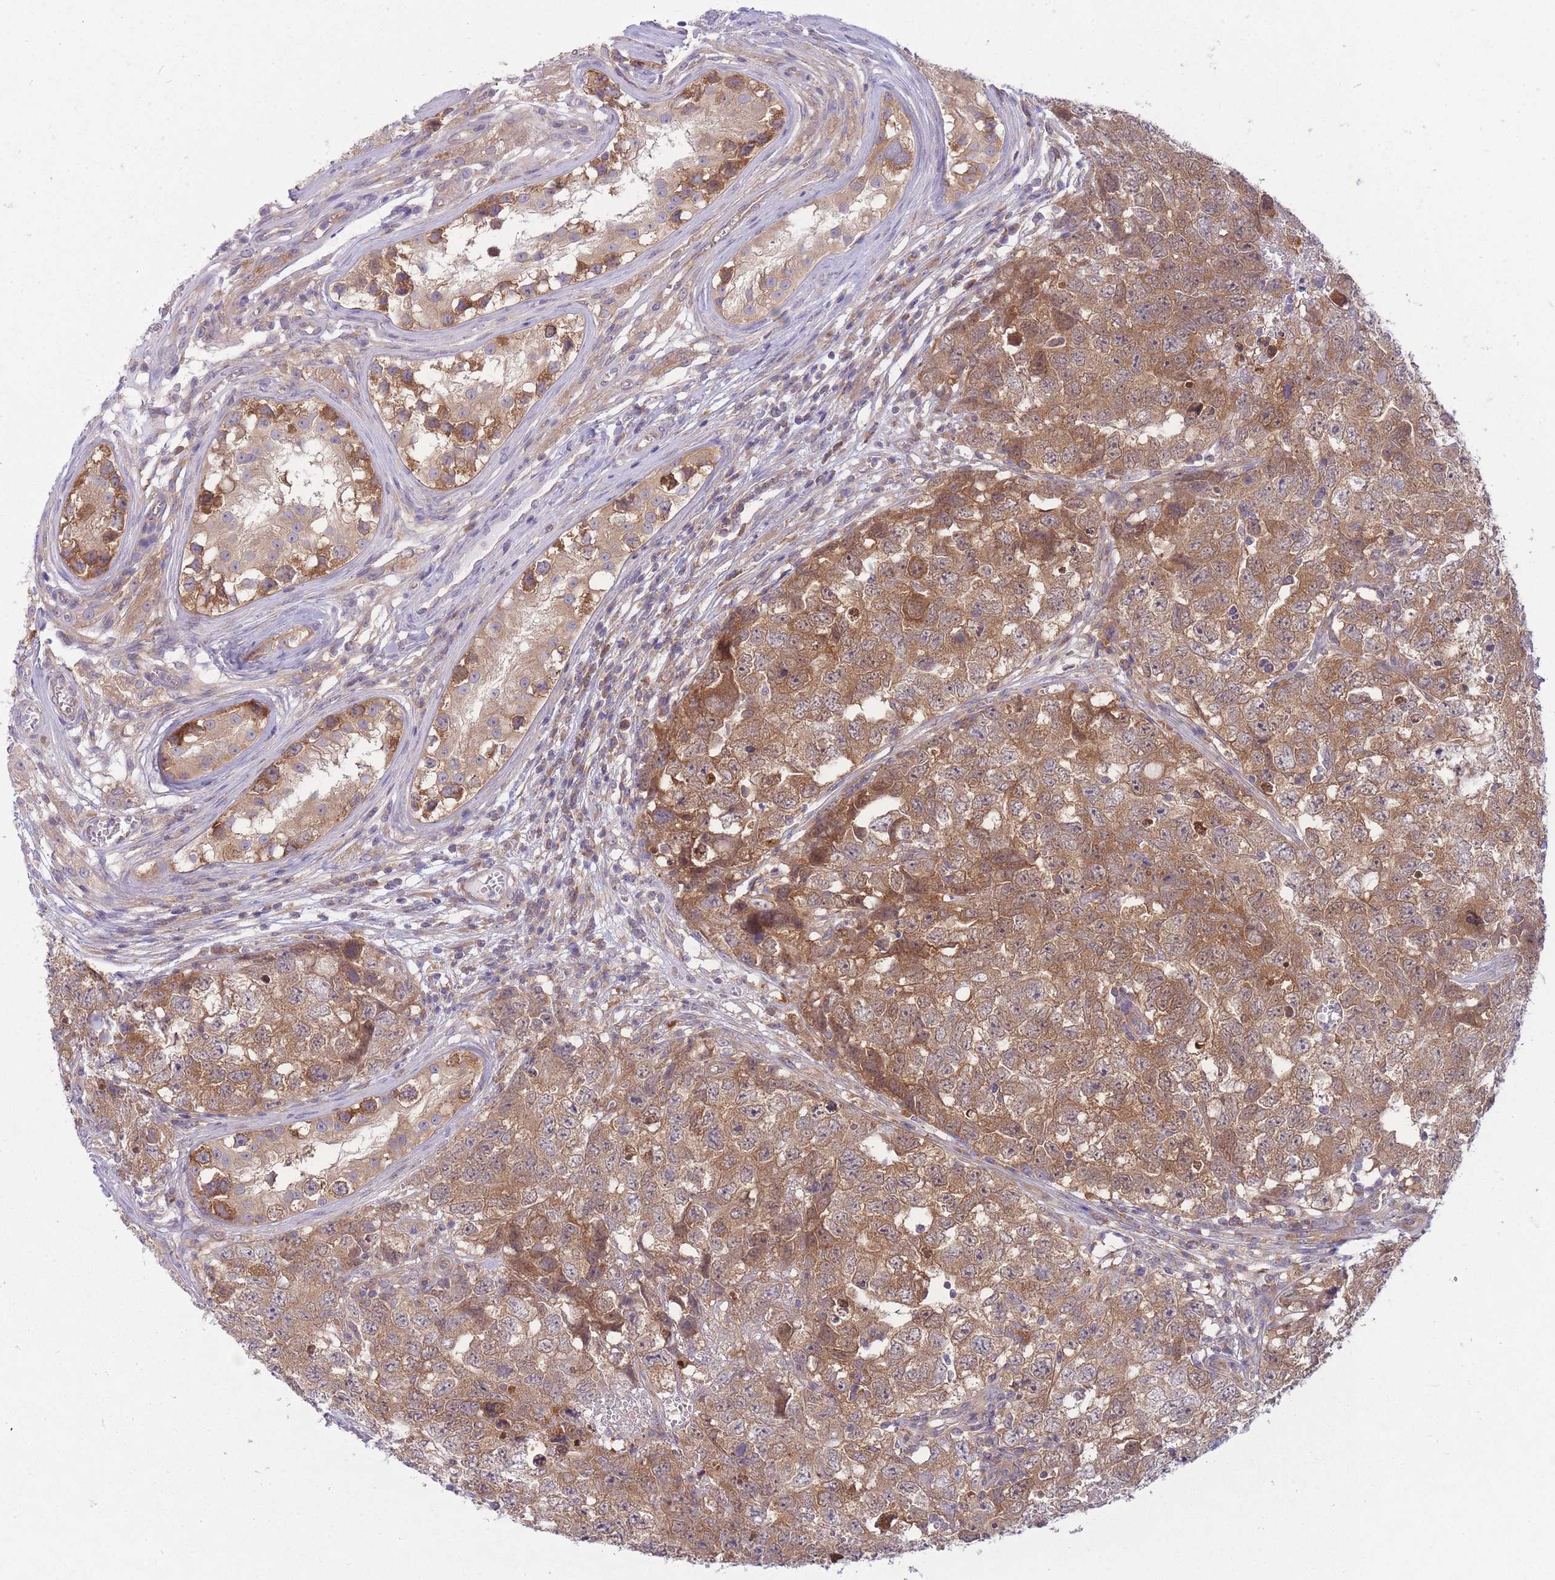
{"staining": {"intensity": "moderate", "quantity": ">75%", "location": "cytoplasmic/membranous"}, "tissue": "testis cancer", "cell_type": "Tumor cells", "image_type": "cancer", "snomed": [{"axis": "morphology", "description": "Carcinoma, Embryonal, NOS"}, {"axis": "topography", "description": "Testis"}], "caption": "Protein expression analysis of human testis cancer reveals moderate cytoplasmic/membranous expression in about >75% of tumor cells. The protein of interest is stained brown, and the nuclei are stained in blue (DAB (3,3'-diaminobenzidine) IHC with brightfield microscopy, high magnification).", "gene": "PFDN6", "patient": {"sex": "male", "age": 22}}